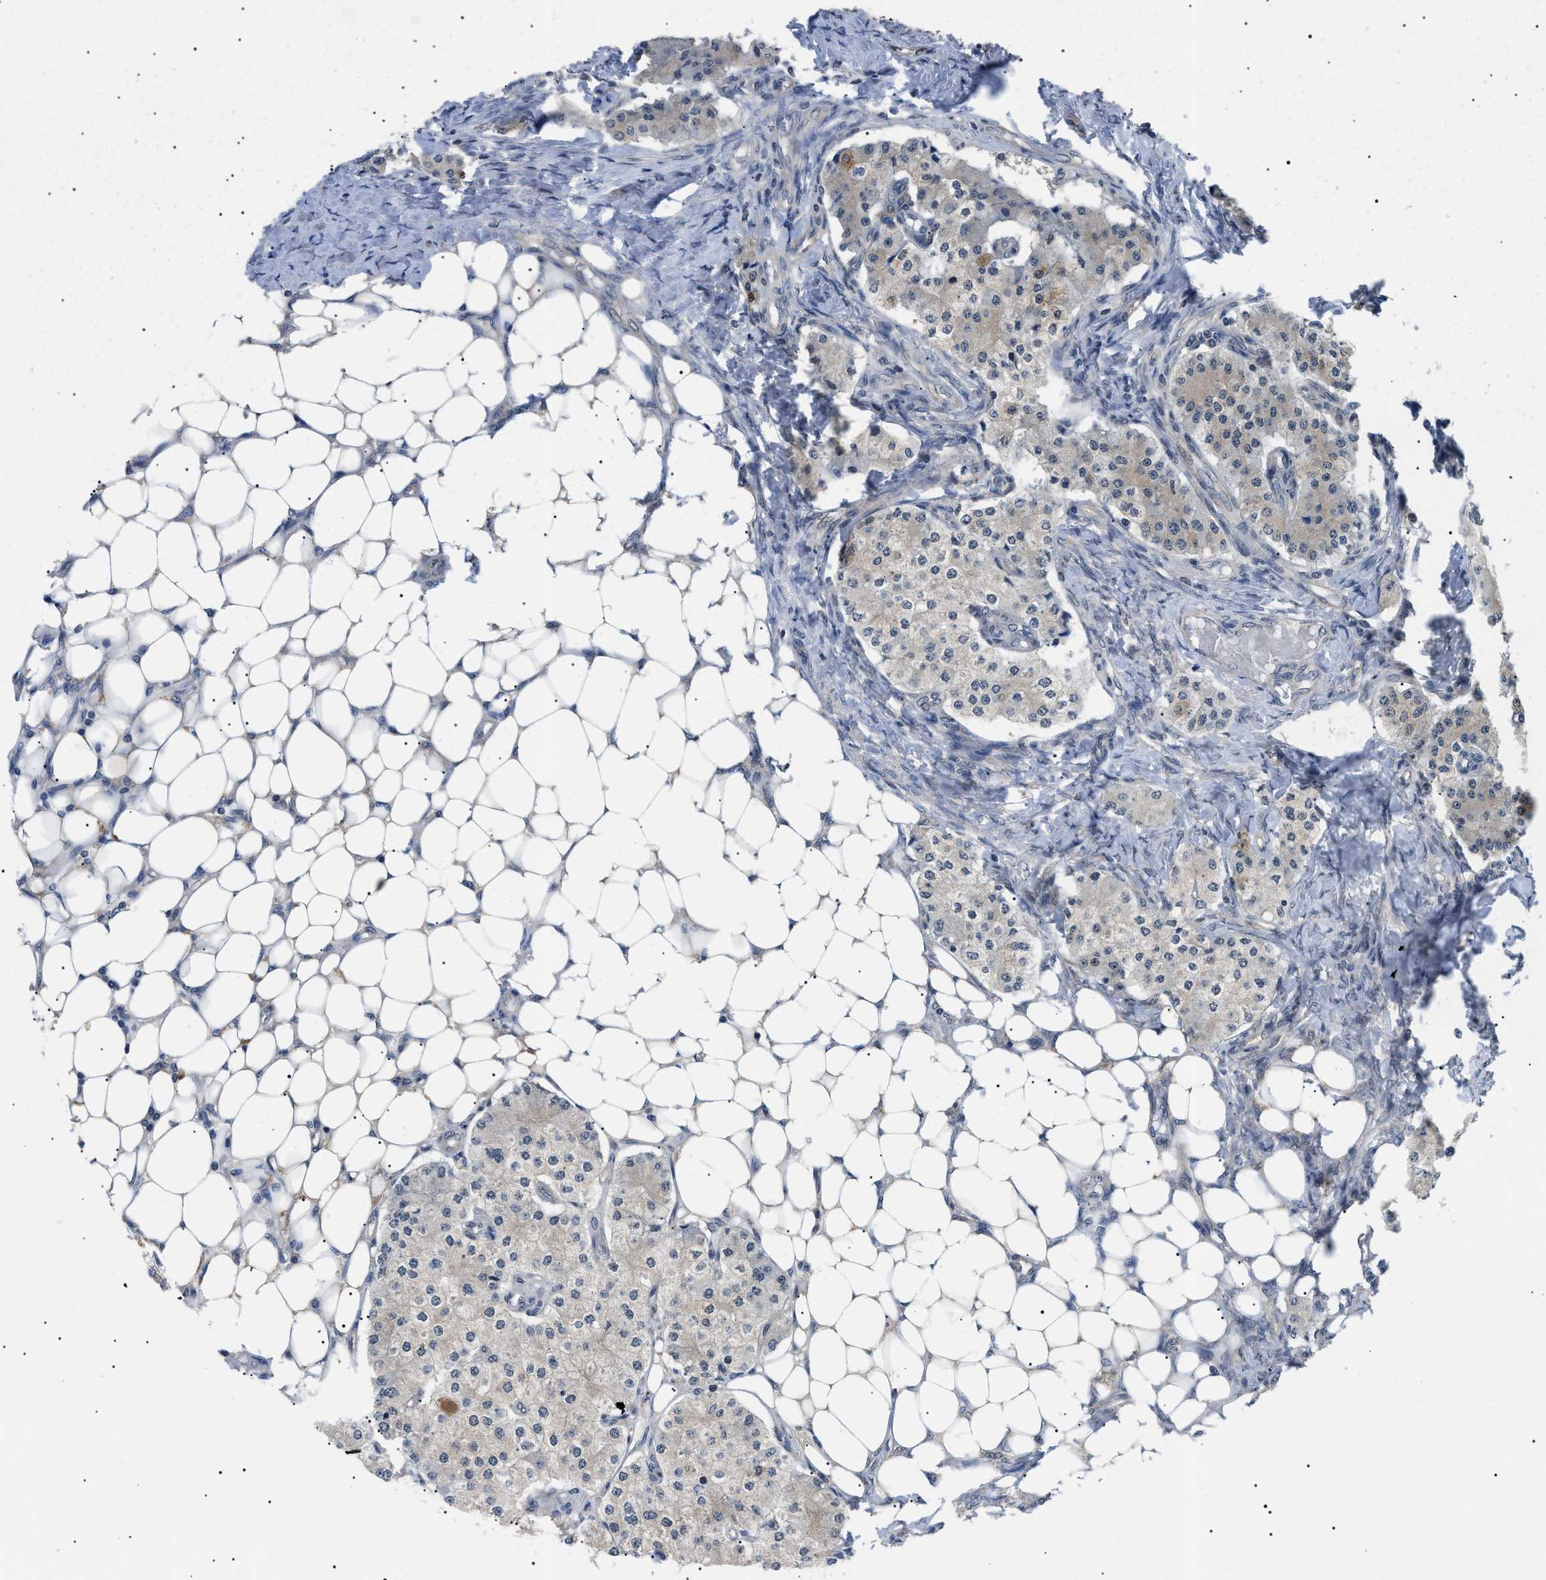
{"staining": {"intensity": "negative", "quantity": "none", "location": "none"}, "tissue": "carcinoid", "cell_type": "Tumor cells", "image_type": "cancer", "snomed": [{"axis": "morphology", "description": "Carcinoid, malignant, NOS"}, {"axis": "topography", "description": "Colon"}], "caption": "Tumor cells are negative for brown protein staining in carcinoid. (Brightfield microscopy of DAB (3,3'-diaminobenzidine) immunohistochemistry at high magnification).", "gene": "GARRE1", "patient": {"sex": "female", "age": 52}}